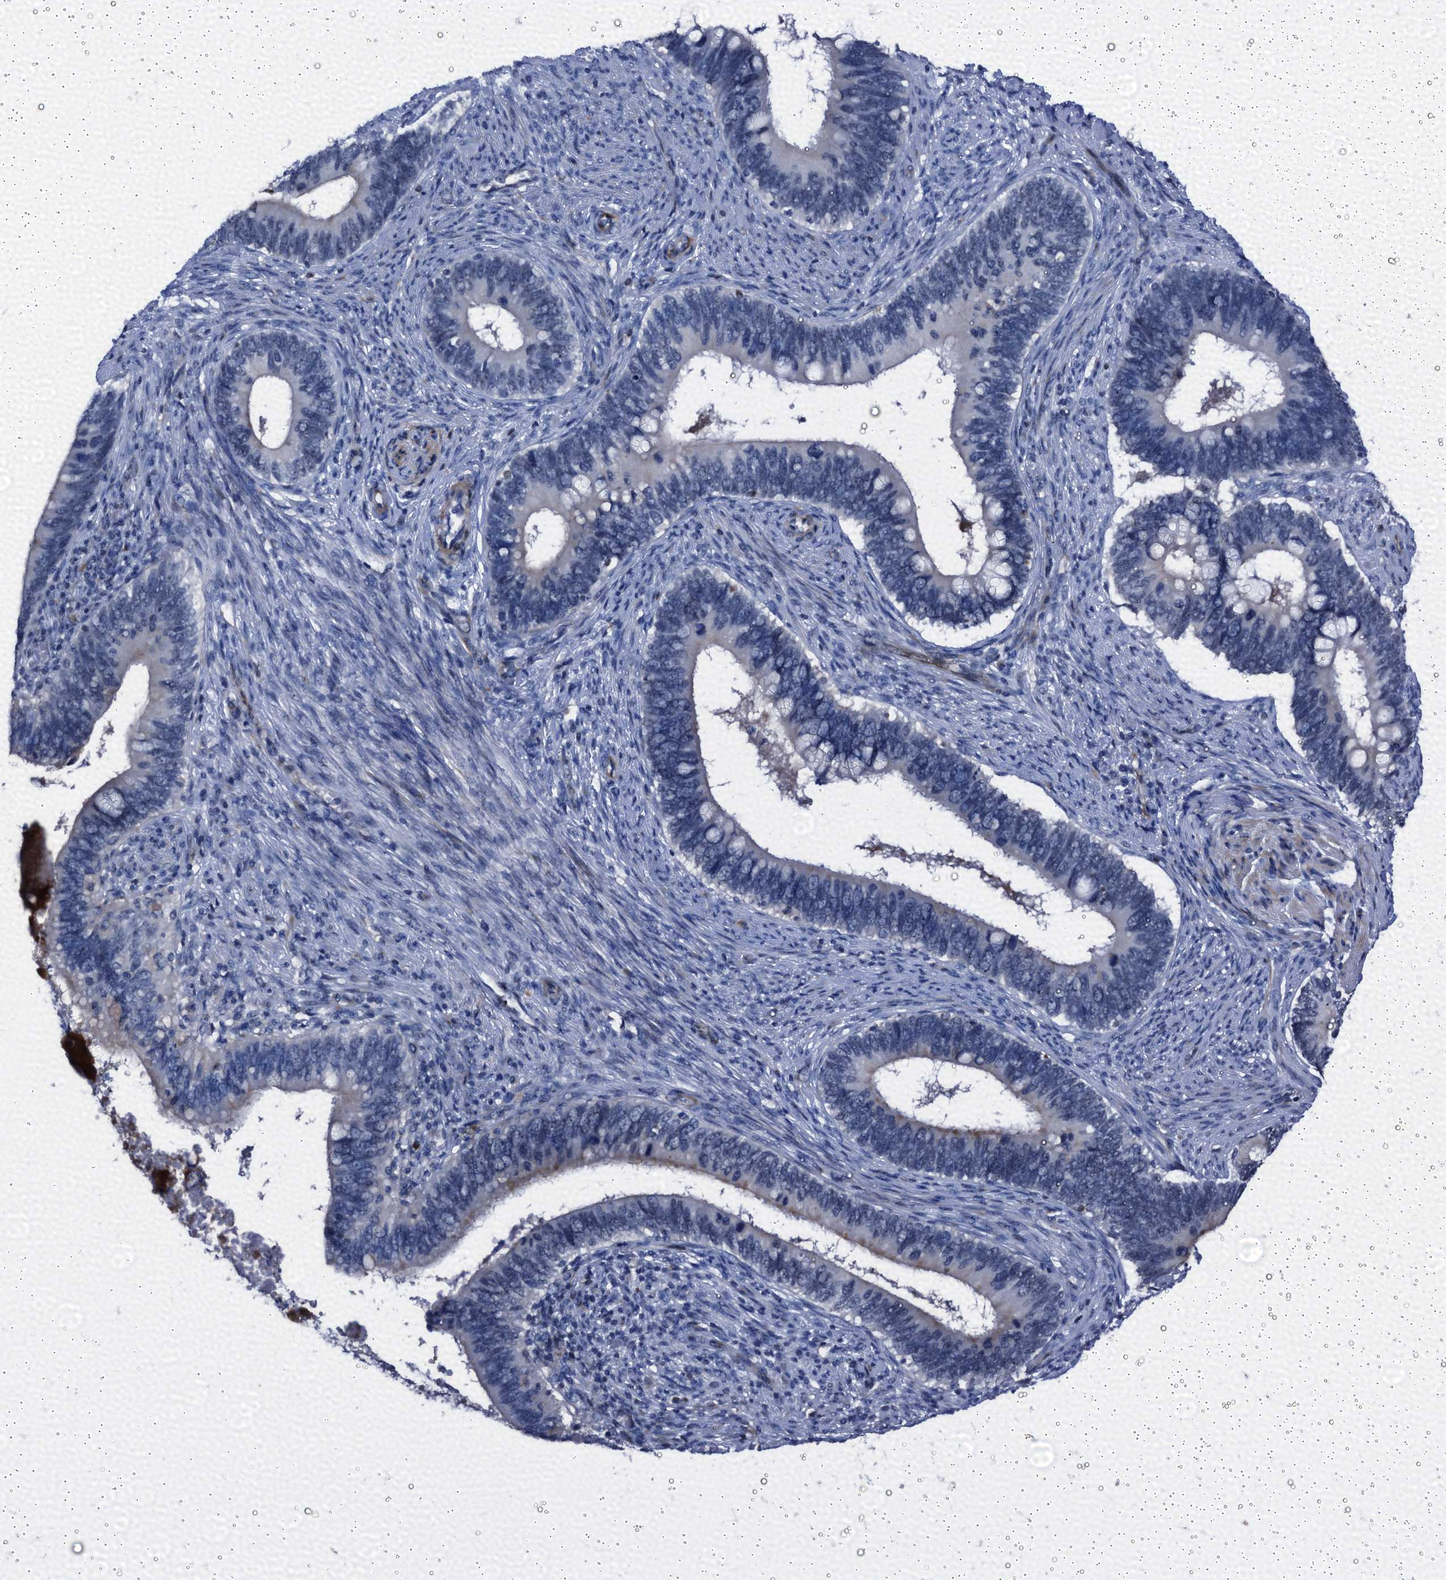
{"staining": {"intensity": "negative", "quantity": "none", "location": "none"}, "tissue": "cervical cancer", "cell_type": "Tumor cells", "image_type": "cancer", "snomed": [{"axis": "morphology", "description": "Adenocarcinoma, NOS"}, {"axis": "topography", "description": "Cervix"}], "caption": "A high-resolution histopathology image shows immunohistochemistry (IHC) staining of cervical cancer, which demonstrates no significant expression in tumor cells.", "gene": "EMG1", "patient": {"sex": "female", "age": 42}}